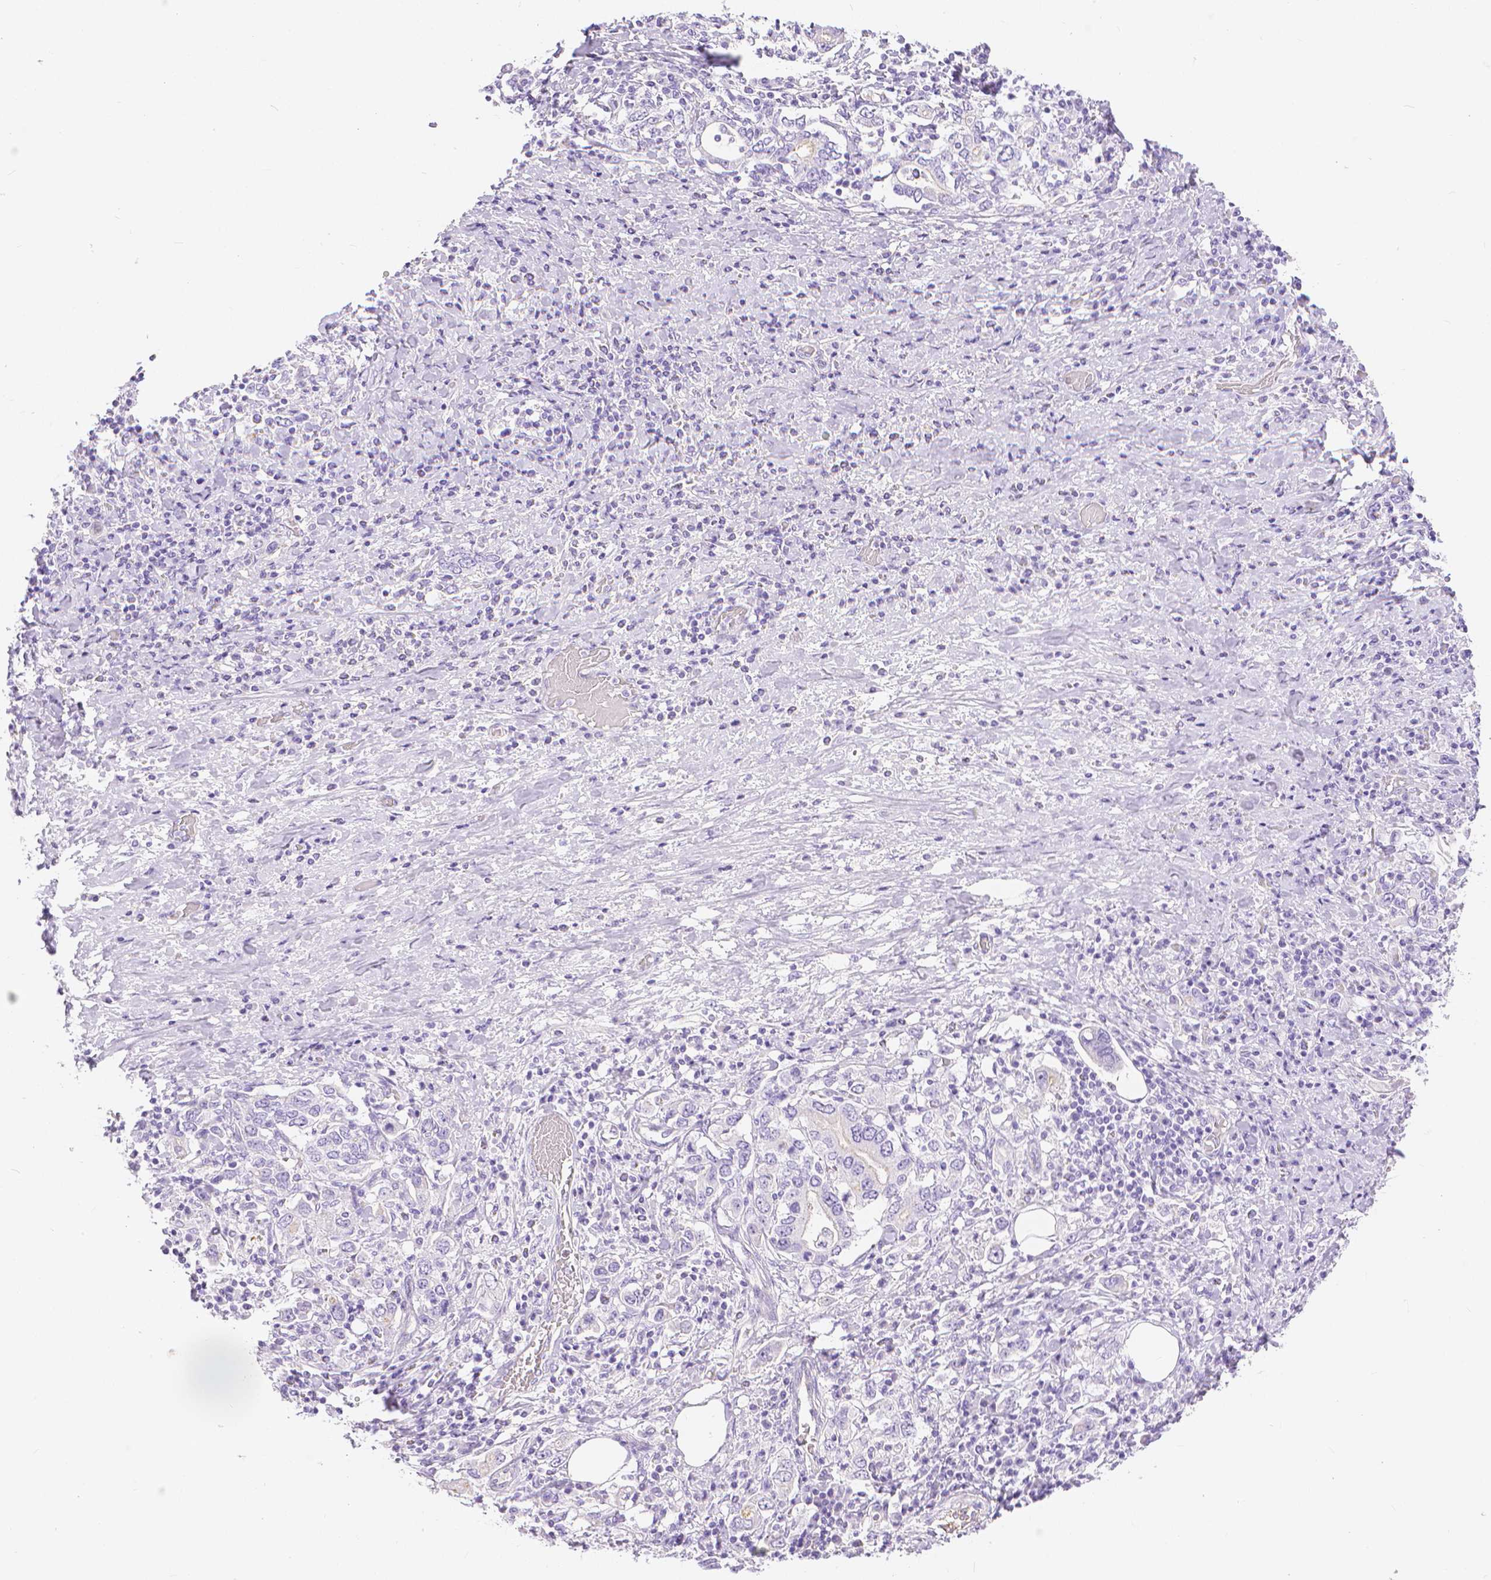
{"staining": {"intensity": "negative", "quantity": "none", "location": "none"}, "tissue": "stomach cancer", "cell_type": "Tumor cells", "image_type": "cancer", "snomed": [{"axis": "morphology", "description": "Adenocarcinoma, NOS"}, {"axis": "topography", "description": "Stomach, upper"}, {"axis": "topography", "description": "Stomach"}], "caption": "An image of human stomach adenocarcinoma is negative for staining in tumor cells.", "gene": "SLC27A5", "patient": {"sex": "male", "age": 62}}